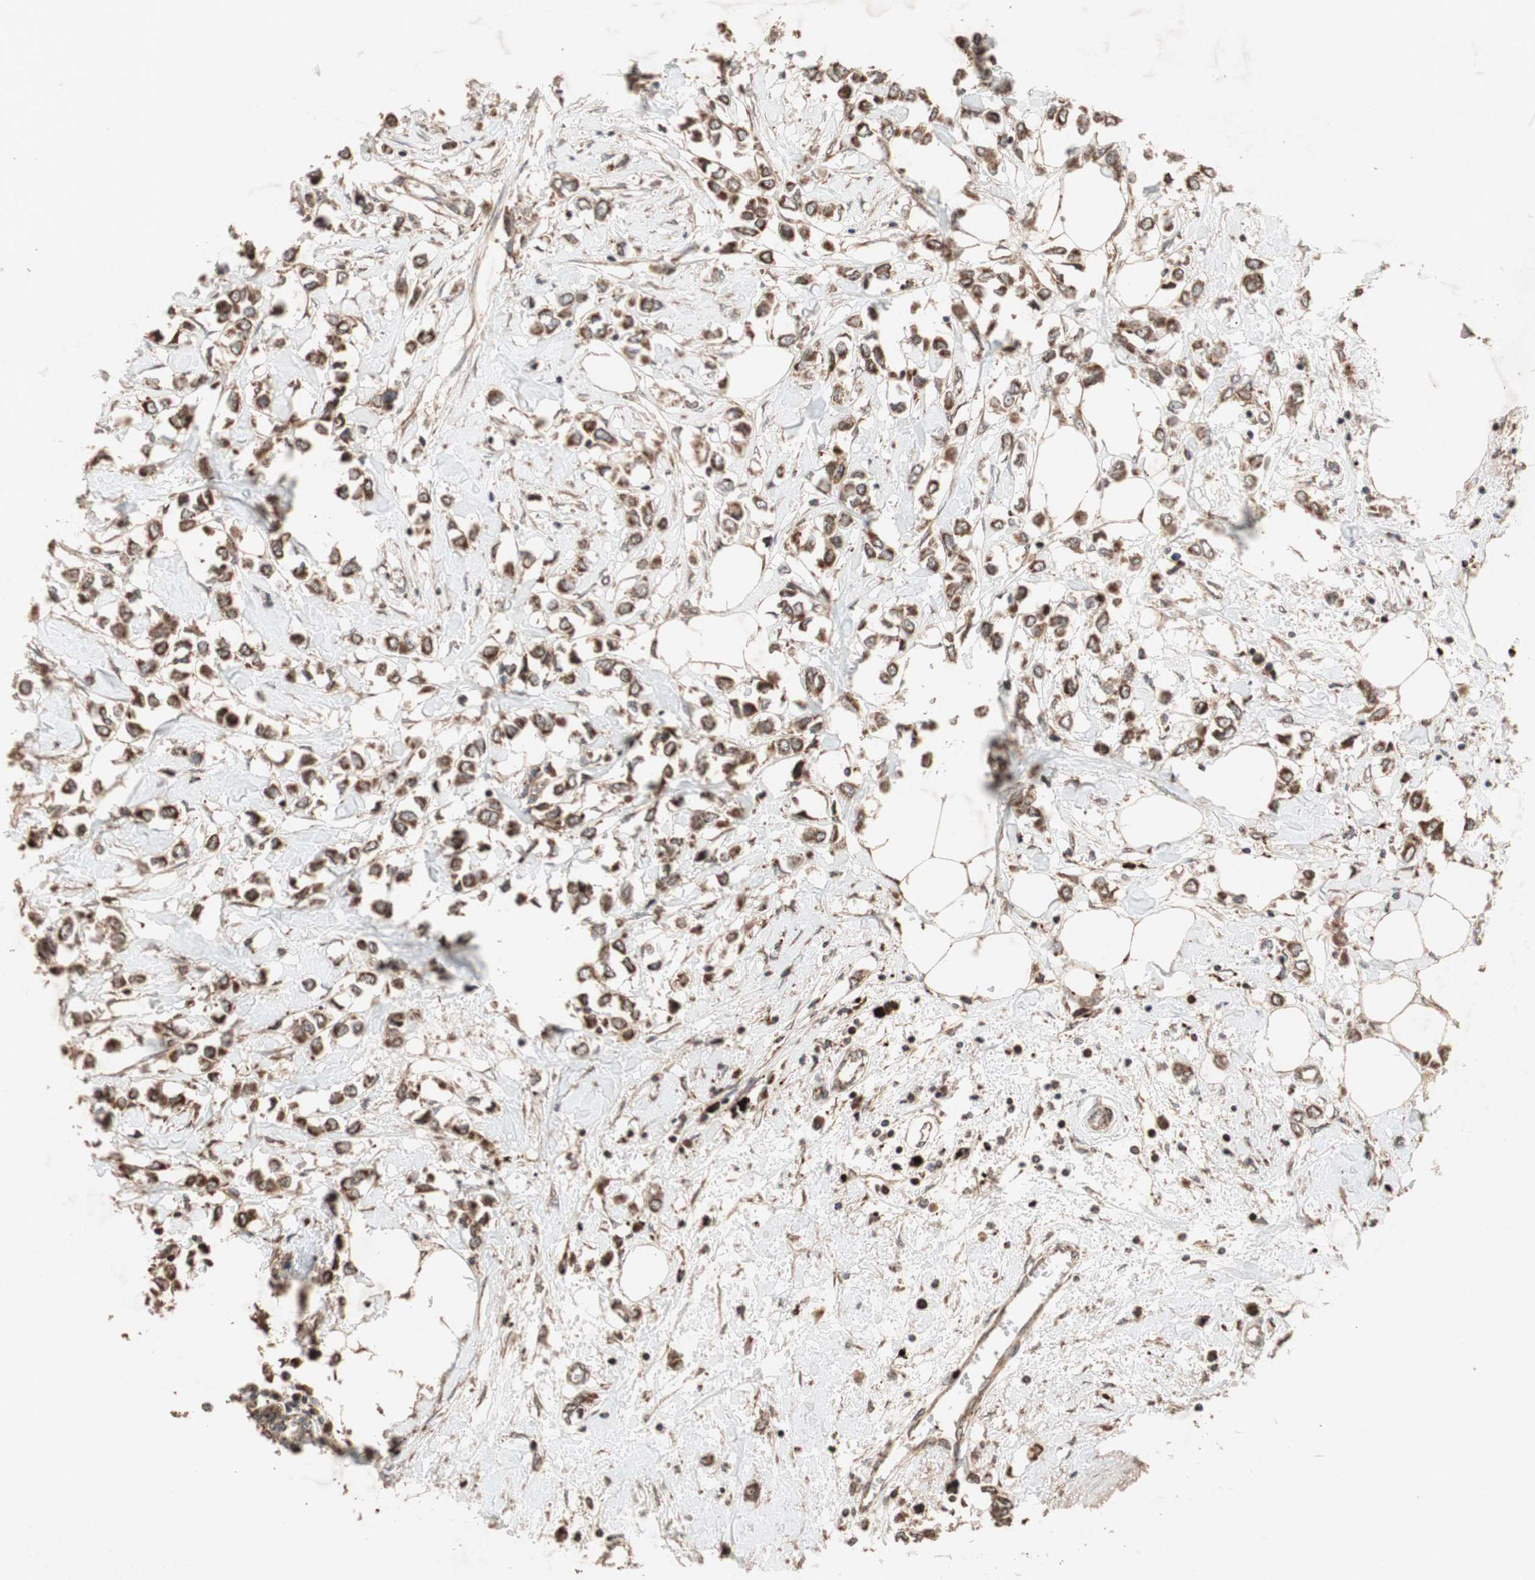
{"staining": {"intensity": "strong", "quantity": ">75%", "location": "cytoplasmic/membranous"}, "tissue": "breast cancer", "cell_type": "Tumor cells", "image_type": "cancer", "snomed": [{"axis": "morphology", "description": "Lobular carcinoma"}, {"axis": "topography", "description": "Breast"}], "caption": "Protein staining reveals strong cytoplasmic/membranous staining in about >75% of tumor cells in breast lobular carcinoma.", "gene": "RAB1A", "patient": {"sex": "female", "age": 51}}